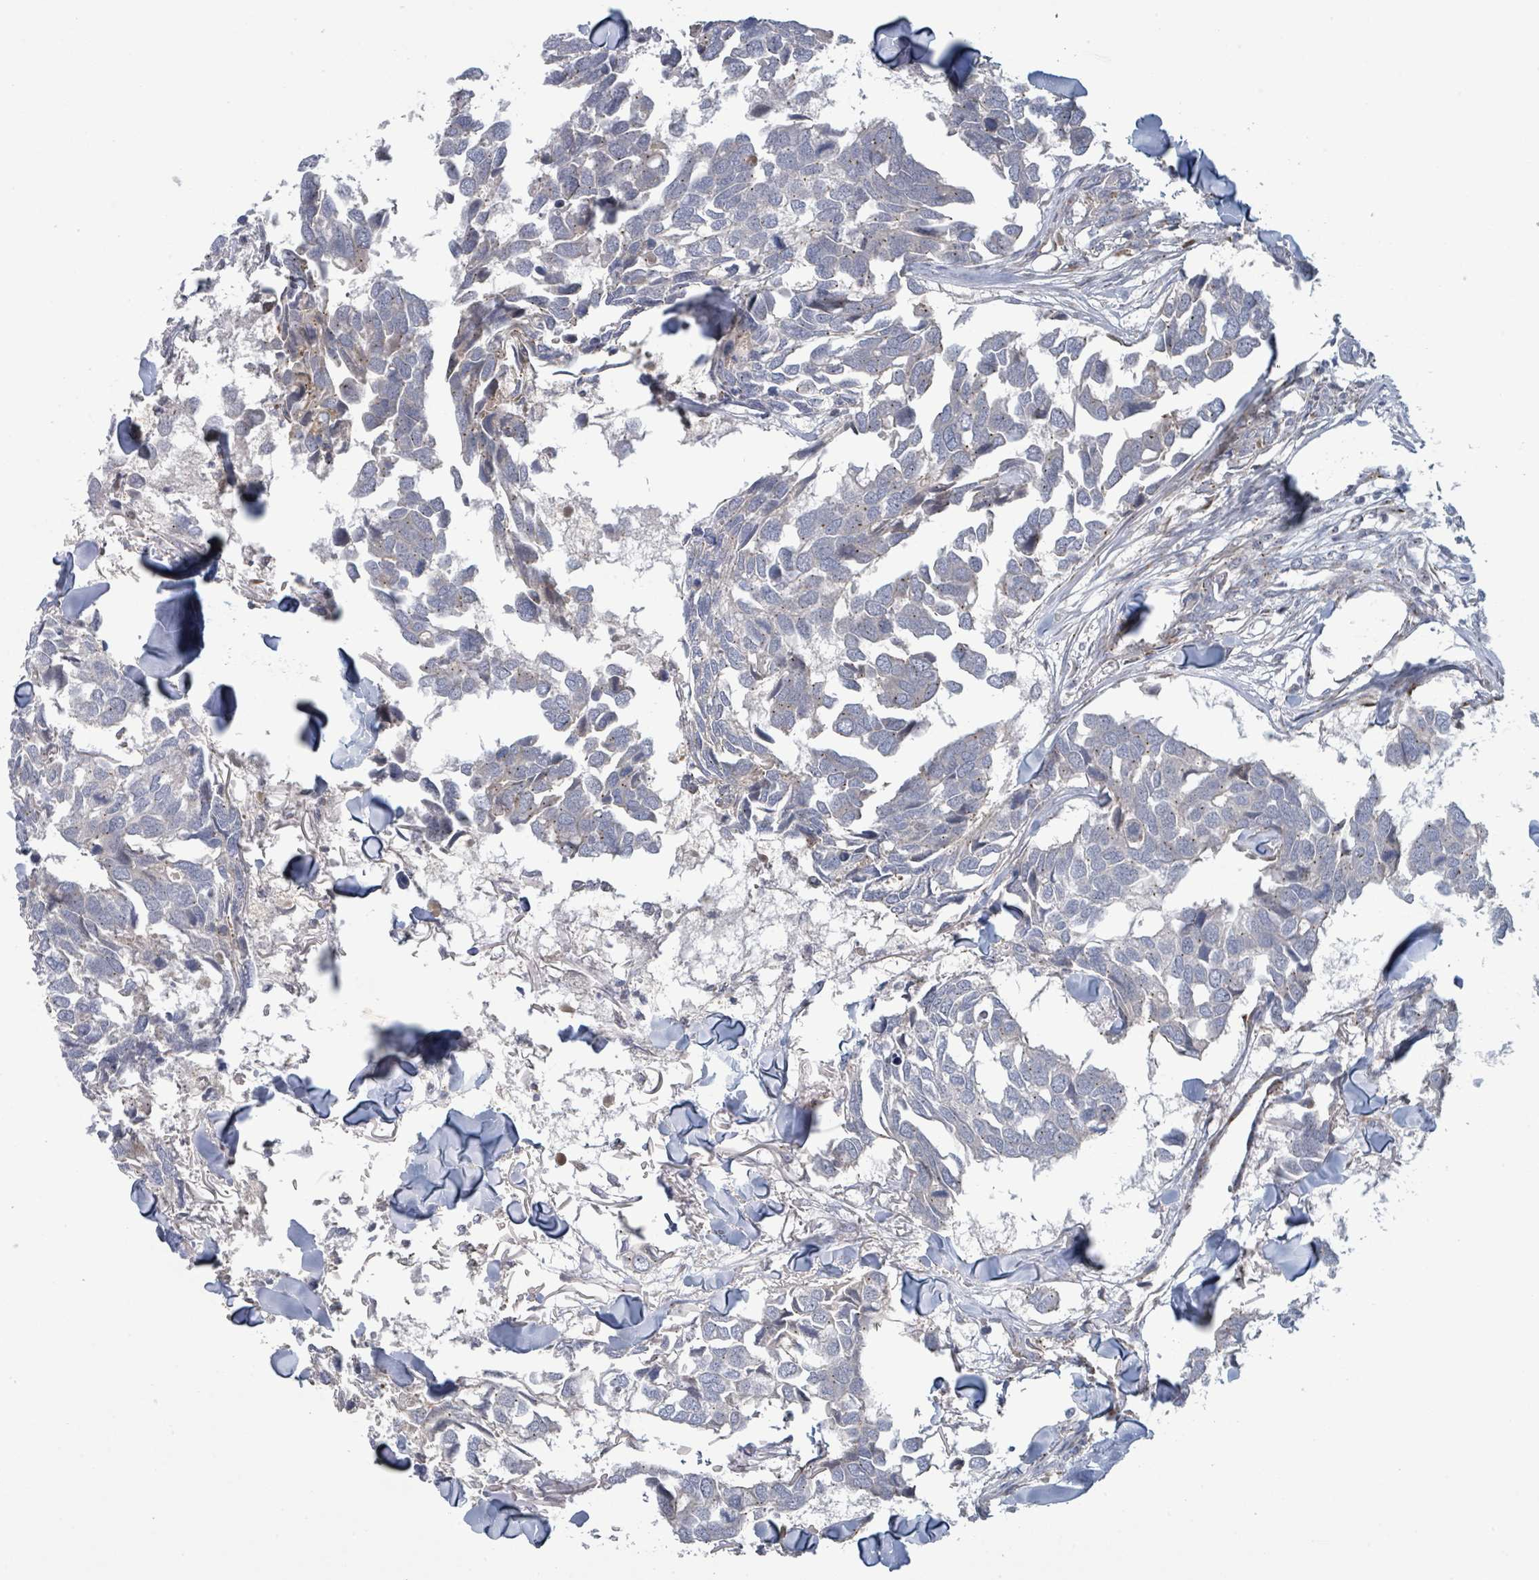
{"staining": {"intensity": "negative", "quantity": "none", "location": "none"}, "tissue": "breast cancer", "cell_type": "Tumor cells", "image_type": "cancer", "snomed": [{"axis": "morphology", "description": "Duct carcinoma"}, {"axis": "topography", "description": "Breast"}], "caption": "A high-resolution photomicrograph shows IHC staining of breast cancer, which reveals no significant expression in tumor cells. The staining was performed using DAB to visualize the protein expression in brown, while the nuclei were stained in blue with hematoxylin (Magnification: 20x).", "gene": "COL5A3", "patient": {"sex": "female", "age": 83}}